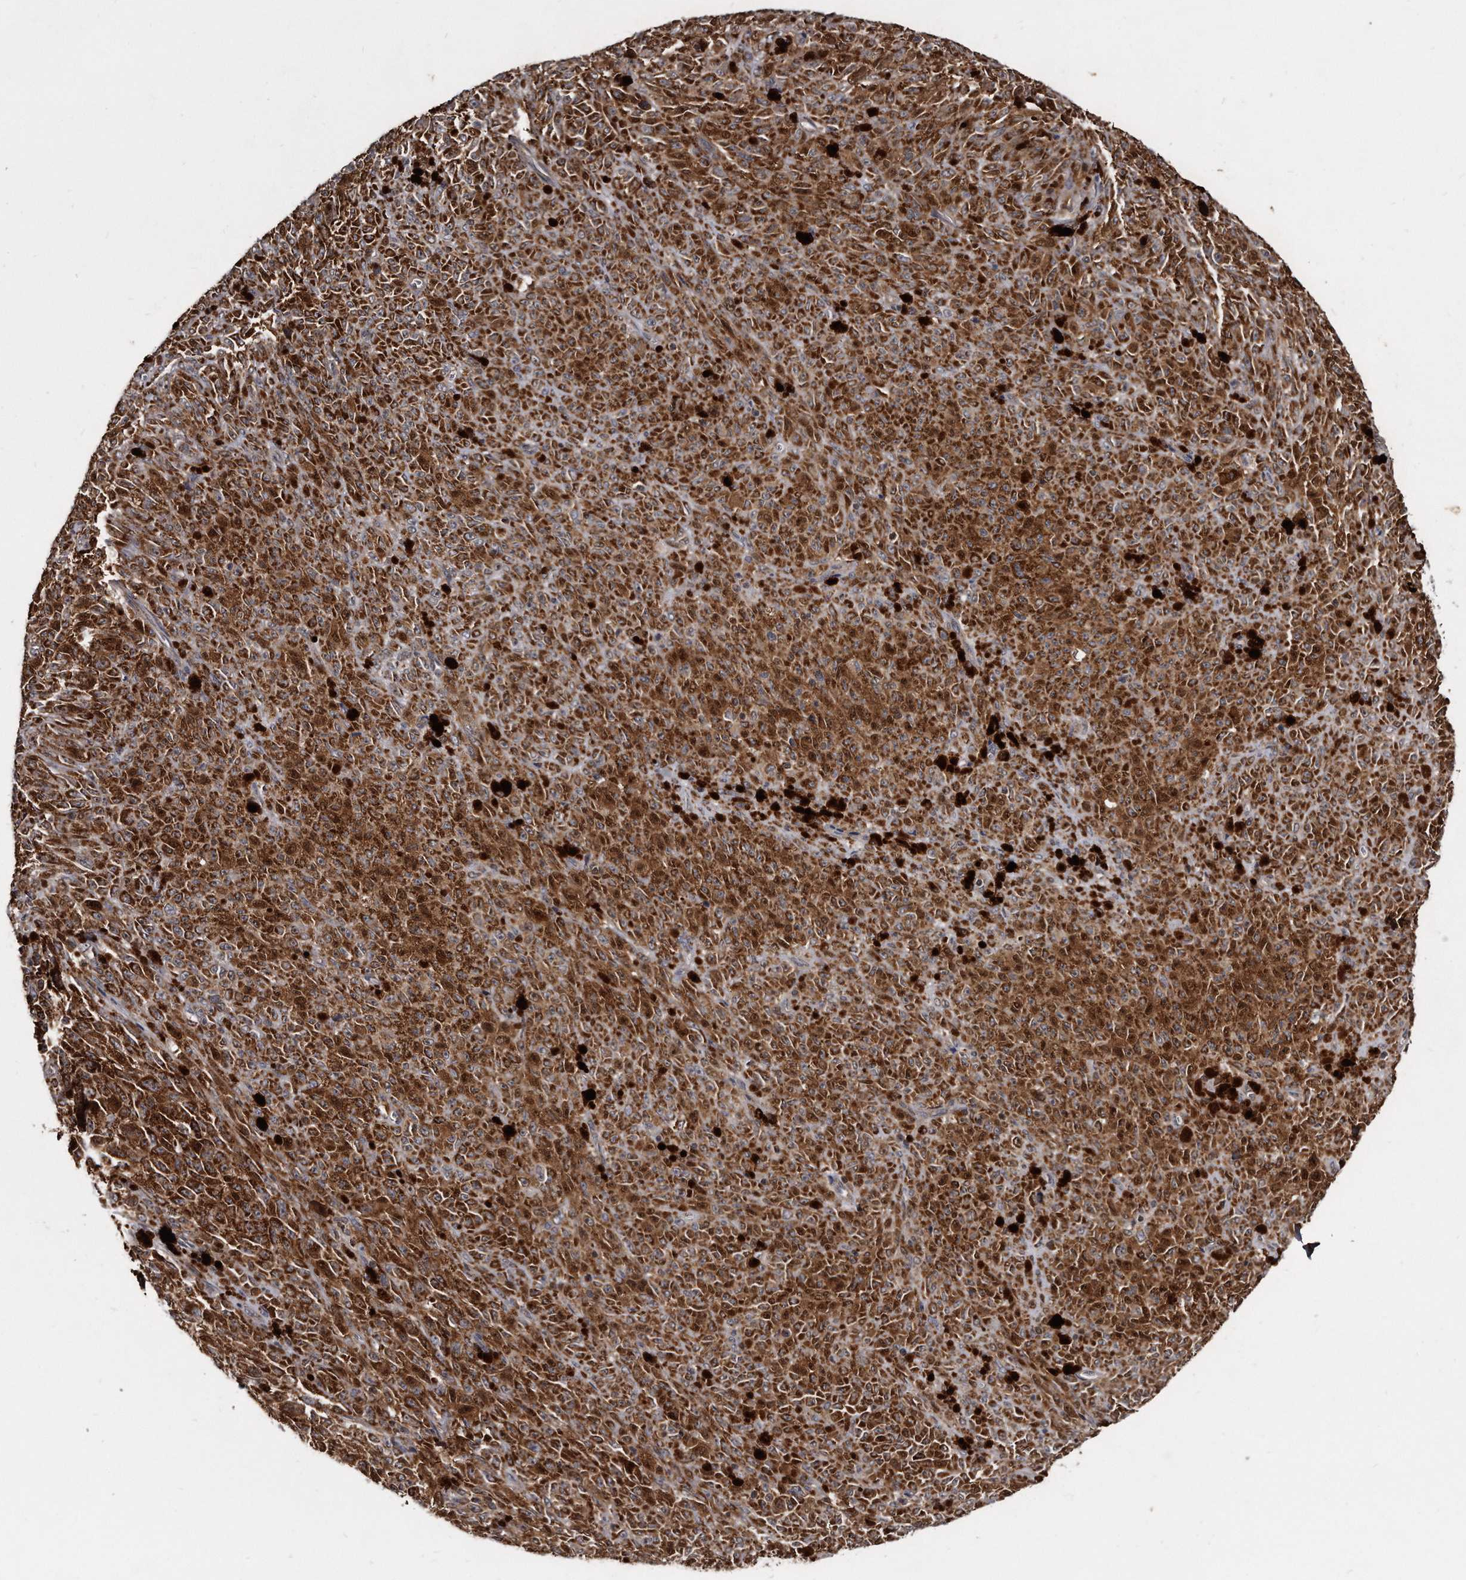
{"staining": {"intensity": "strong", "quantity": ">75%", "location": "cytoplasmic/membranous"}, "tissue": "melanoma", "cell_type": "Tumor cells", "image_type": "cancer", "snomed": [{"axis": "morphology", "description": "Malignant melanoma, NOS"}, {"axis": "topography", "description": "Skin"}], "caption": "Melanoma tissue reveals strong cytoplasmic/membranous staining in approximately >75% of tumor cells, visualized by immunohistochemistry. (DAB IHC, brown staining for protein, blue staining for nuclei).", "gene": "FAM136A", "patient": {"sex": "female", "age": 82}}